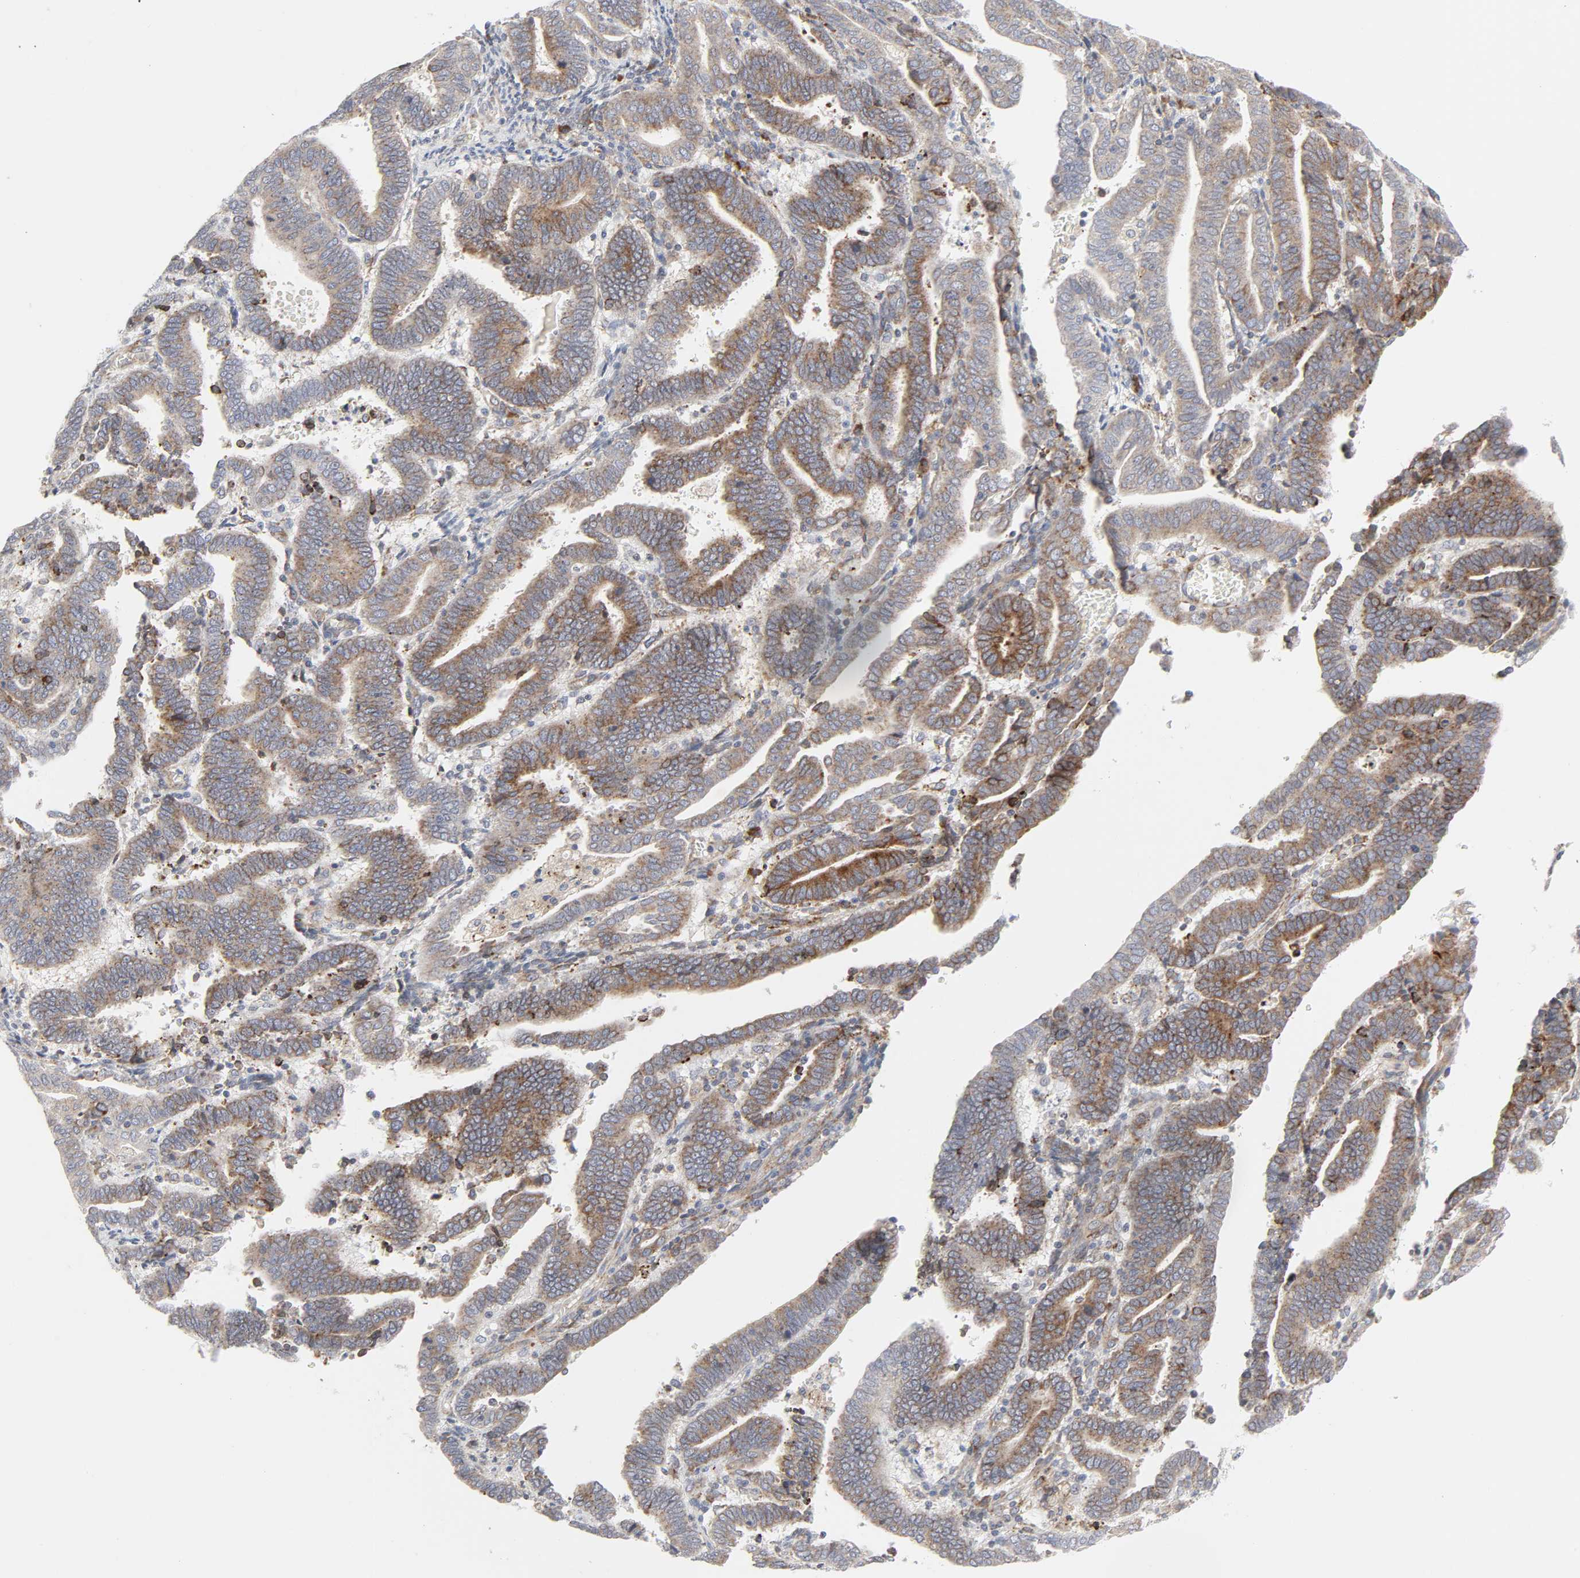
{"staining": {"intensity": "moderate", "quantity": "25%-75%", "location": "cytoplasmic/membranous"}, "tissue": "endometrial cancer", "cell_type": "Tumor cells", "image_type": "cancer", "snomed": [{"axis": "morphology", "description": "Adenocarcinoma, NOS"}, {"axis": "topography", "description": "Uterus"}], "caption": "Immunohistochemistry (IHC) photomicrograph of neoplastic tissue: human endometrial adenocarcinoma stained using immunohistochemistry (IHC) reveals medium levels of moderate protein expression localized specifically in the cytoplasmic/membranous of tumor cells, appearing as a cytoplasmic/membranous brown color.", "gene": "LRP6", "patient": {"sex": "female", "age": 83}}